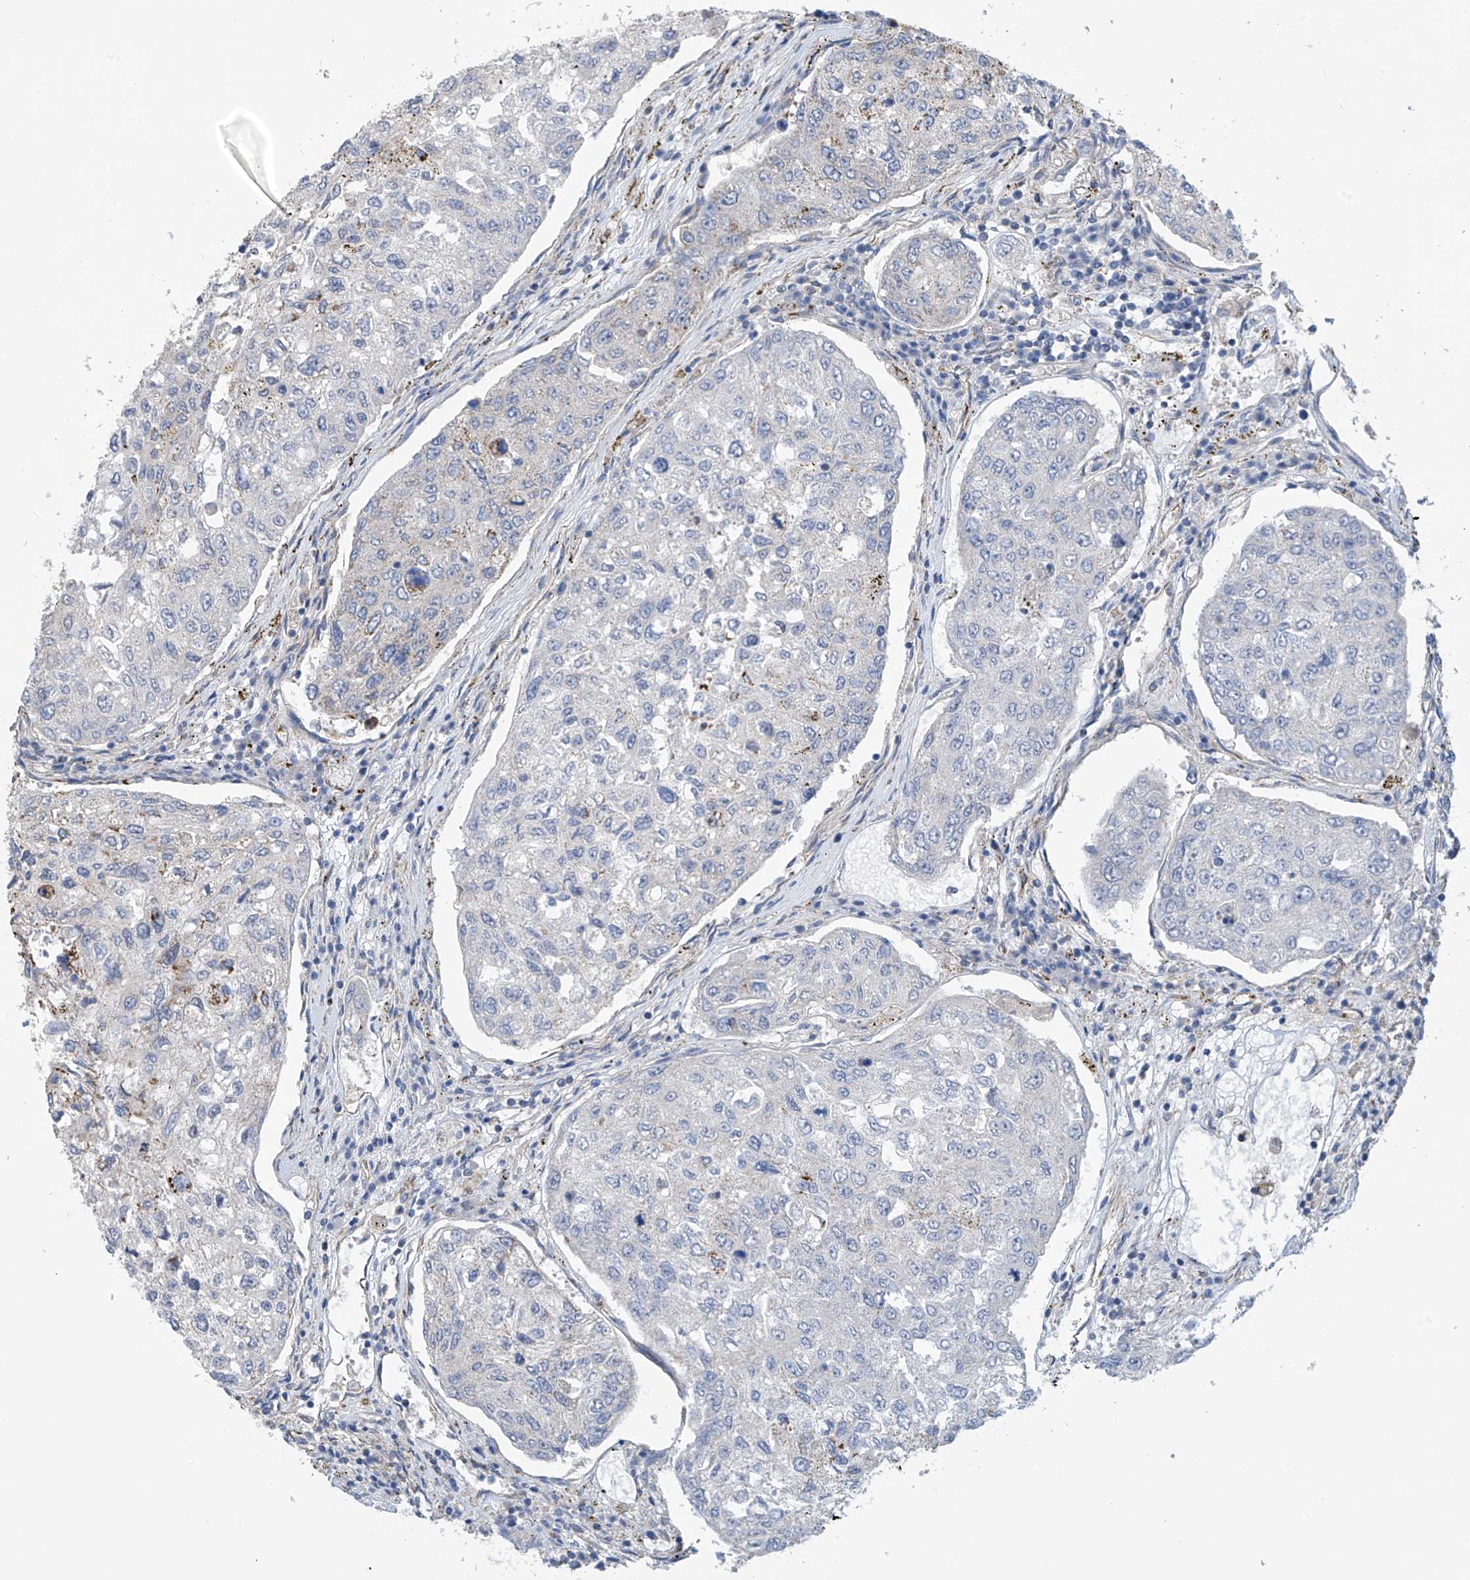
{"staining": {"intensity": "negative", "quantity": "none", "location": "none"}, "tissue": "urothelial cancer", "cell_type": "Tumor cells", "image_type": "cancer", "snomed": [{"axis": "morphology", "description": "Urothelial carcinoma, High grade"}, {"axis": "topography", "description": "Lymph node"}, {"axis": "topography", "description": "Urinary bladder"}], "caption": "High power microscopy image of an immunohistochemistry (IHC) image of urothelial cancer, revealing no significant positivity in tumor cells.", "gene": "EIF5B", "patient": {"sex": "male", "age": 51}}